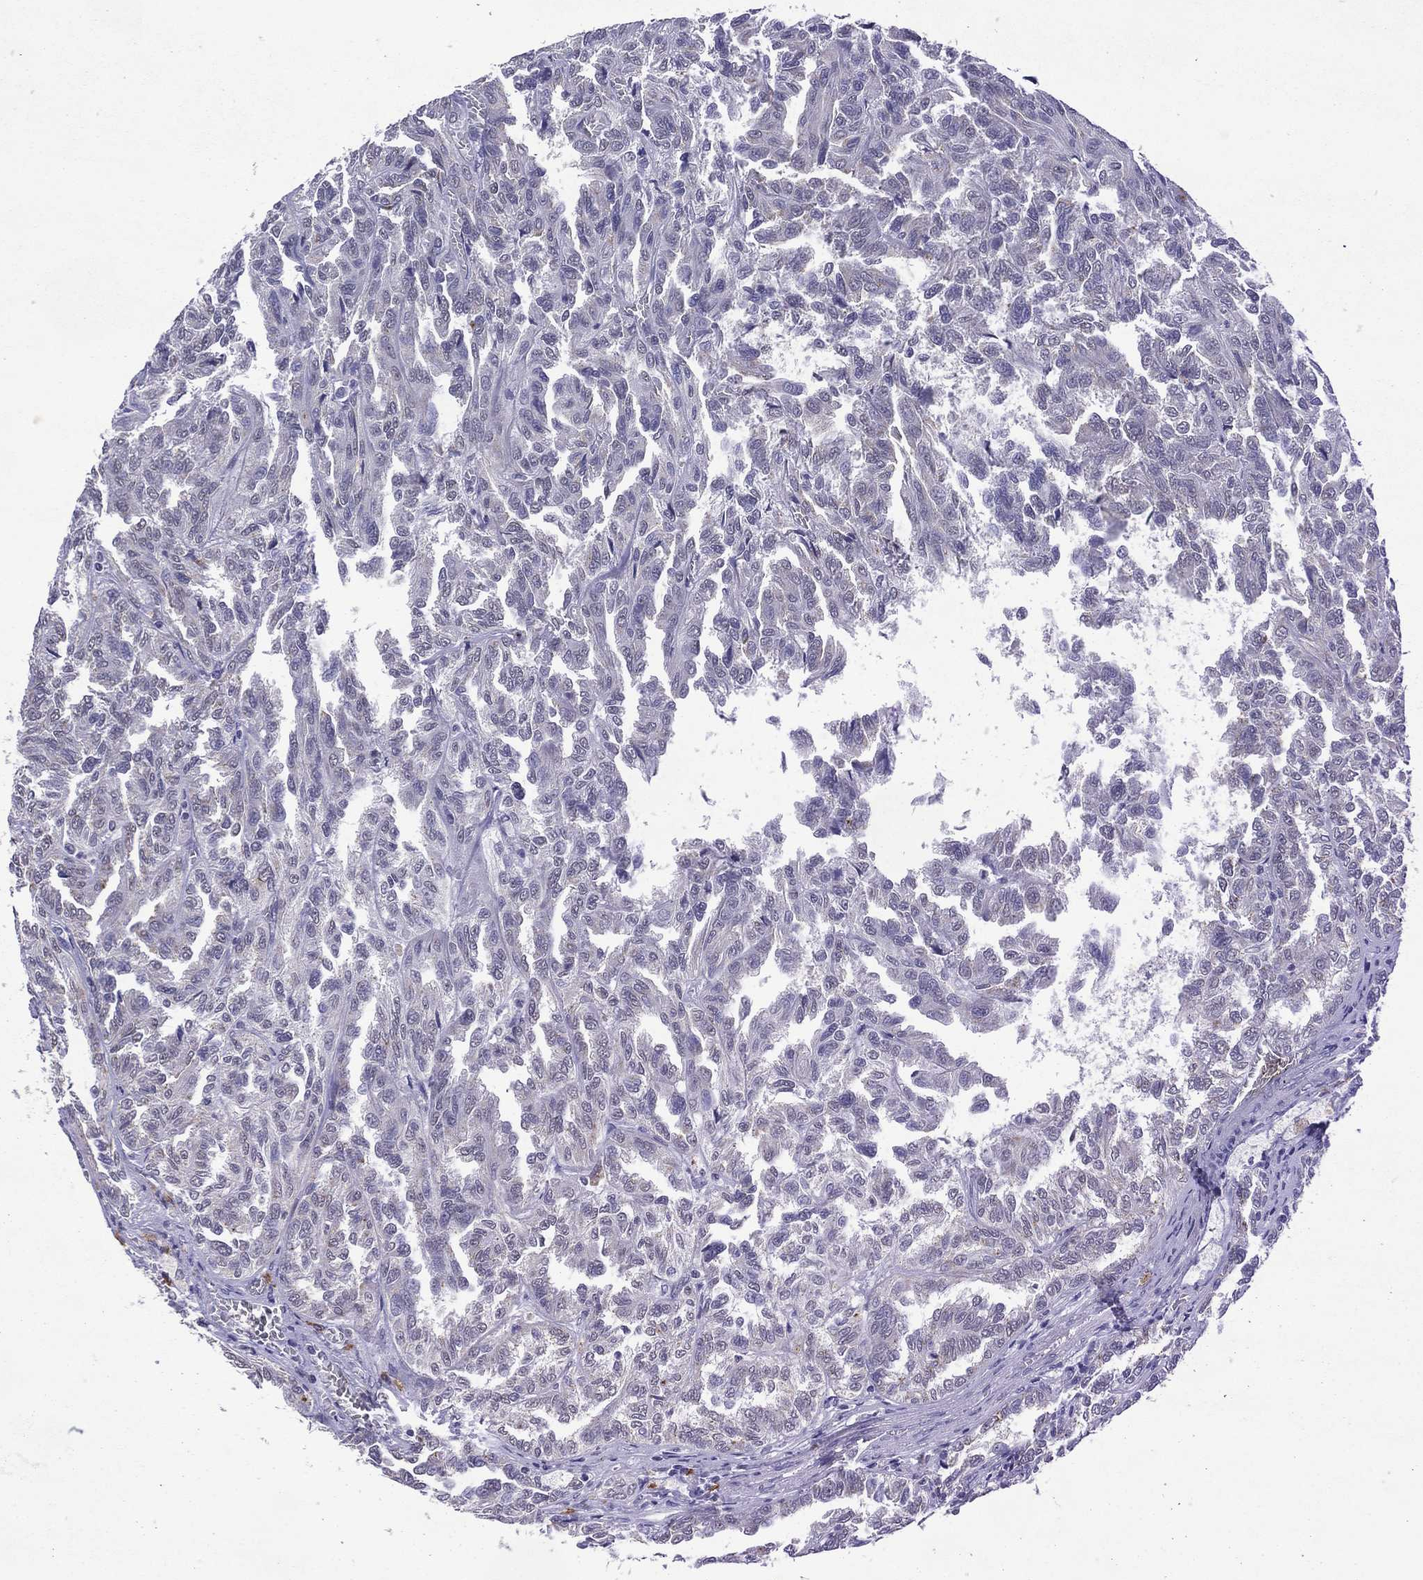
{"staining": {"intensity": "negative", "quantity": "none", "location": "none"}, "tissue": "renal cancer", "cell_type": "Tumor cells", "image_type": "cancer", "snomed": [{"axis": "morphology", "description": "Adenocarcinoma, NOS"}, {"axis": "topography", "description": "Kidney"}], "caption": "Human renal cancer stained for a protein using immunohistochemistry reveals no staining in tumor cells.", "gene": "ASB10", "patient": {"sex": "male", "age": 79}}